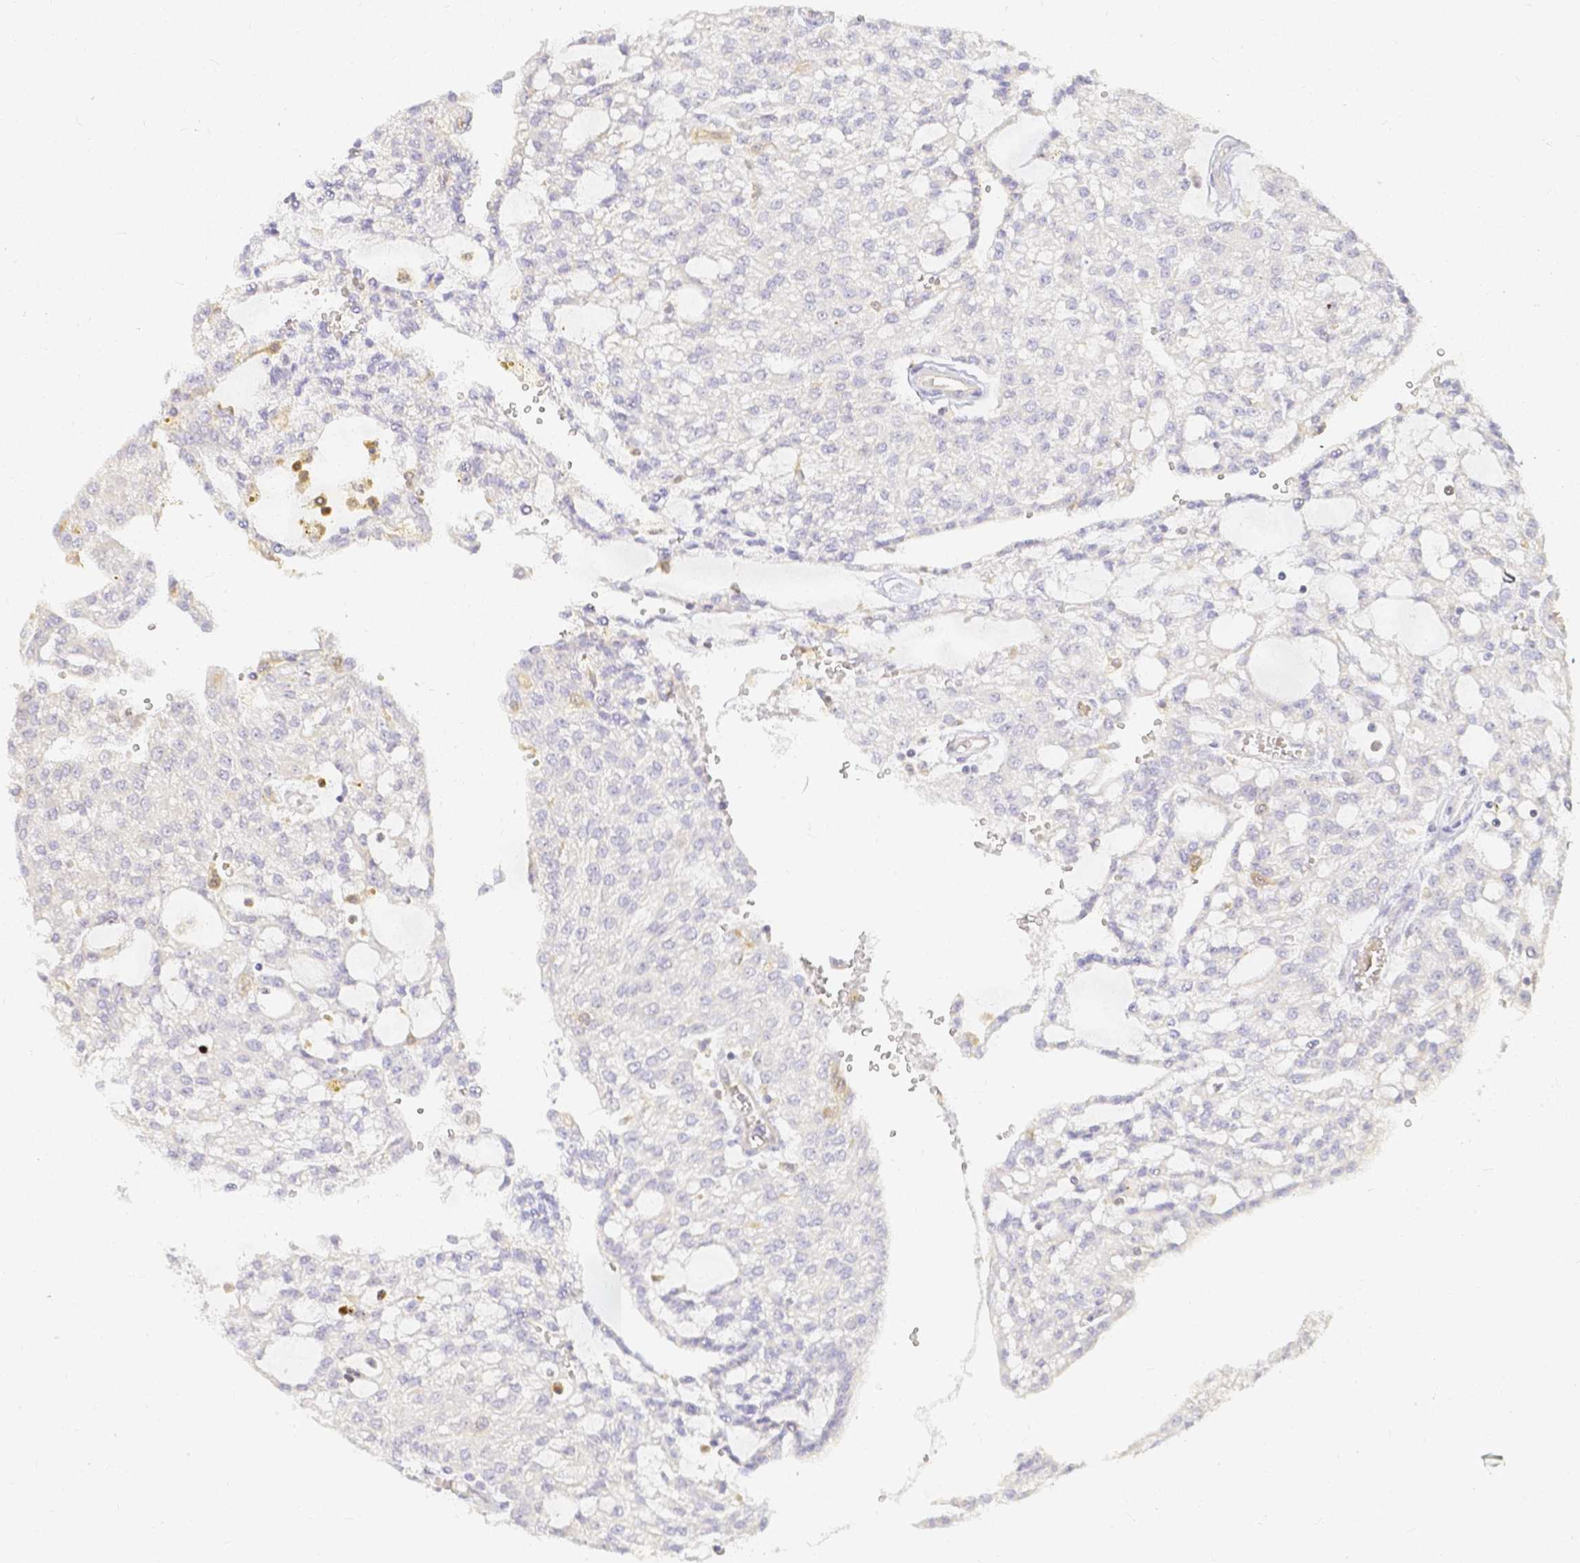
{"staining": {"intensity": "negative", "quantity": "none", "location": "none"}, "tissue": "renal cancer", "cell_type": "Tumor cells", "image_type": "cancer", "snomed": [{"axis": "morphology", "description": "Adenocarcinoma, NOS"}, {"axis": "topography", "description": "Kidney"}], "caption": "The image exhibits no staining of tumor cells in renal cancer (adenocarcinoma). The staining was performed using DAB (3,3'-diaminobenzidine) to visualize the protein expression in brown, while the nuclei were stained in blue with hematoxylin (Magnification: 20x).", "gene": "KCNH1", "patient": {"sex": "male", "age": 63}}